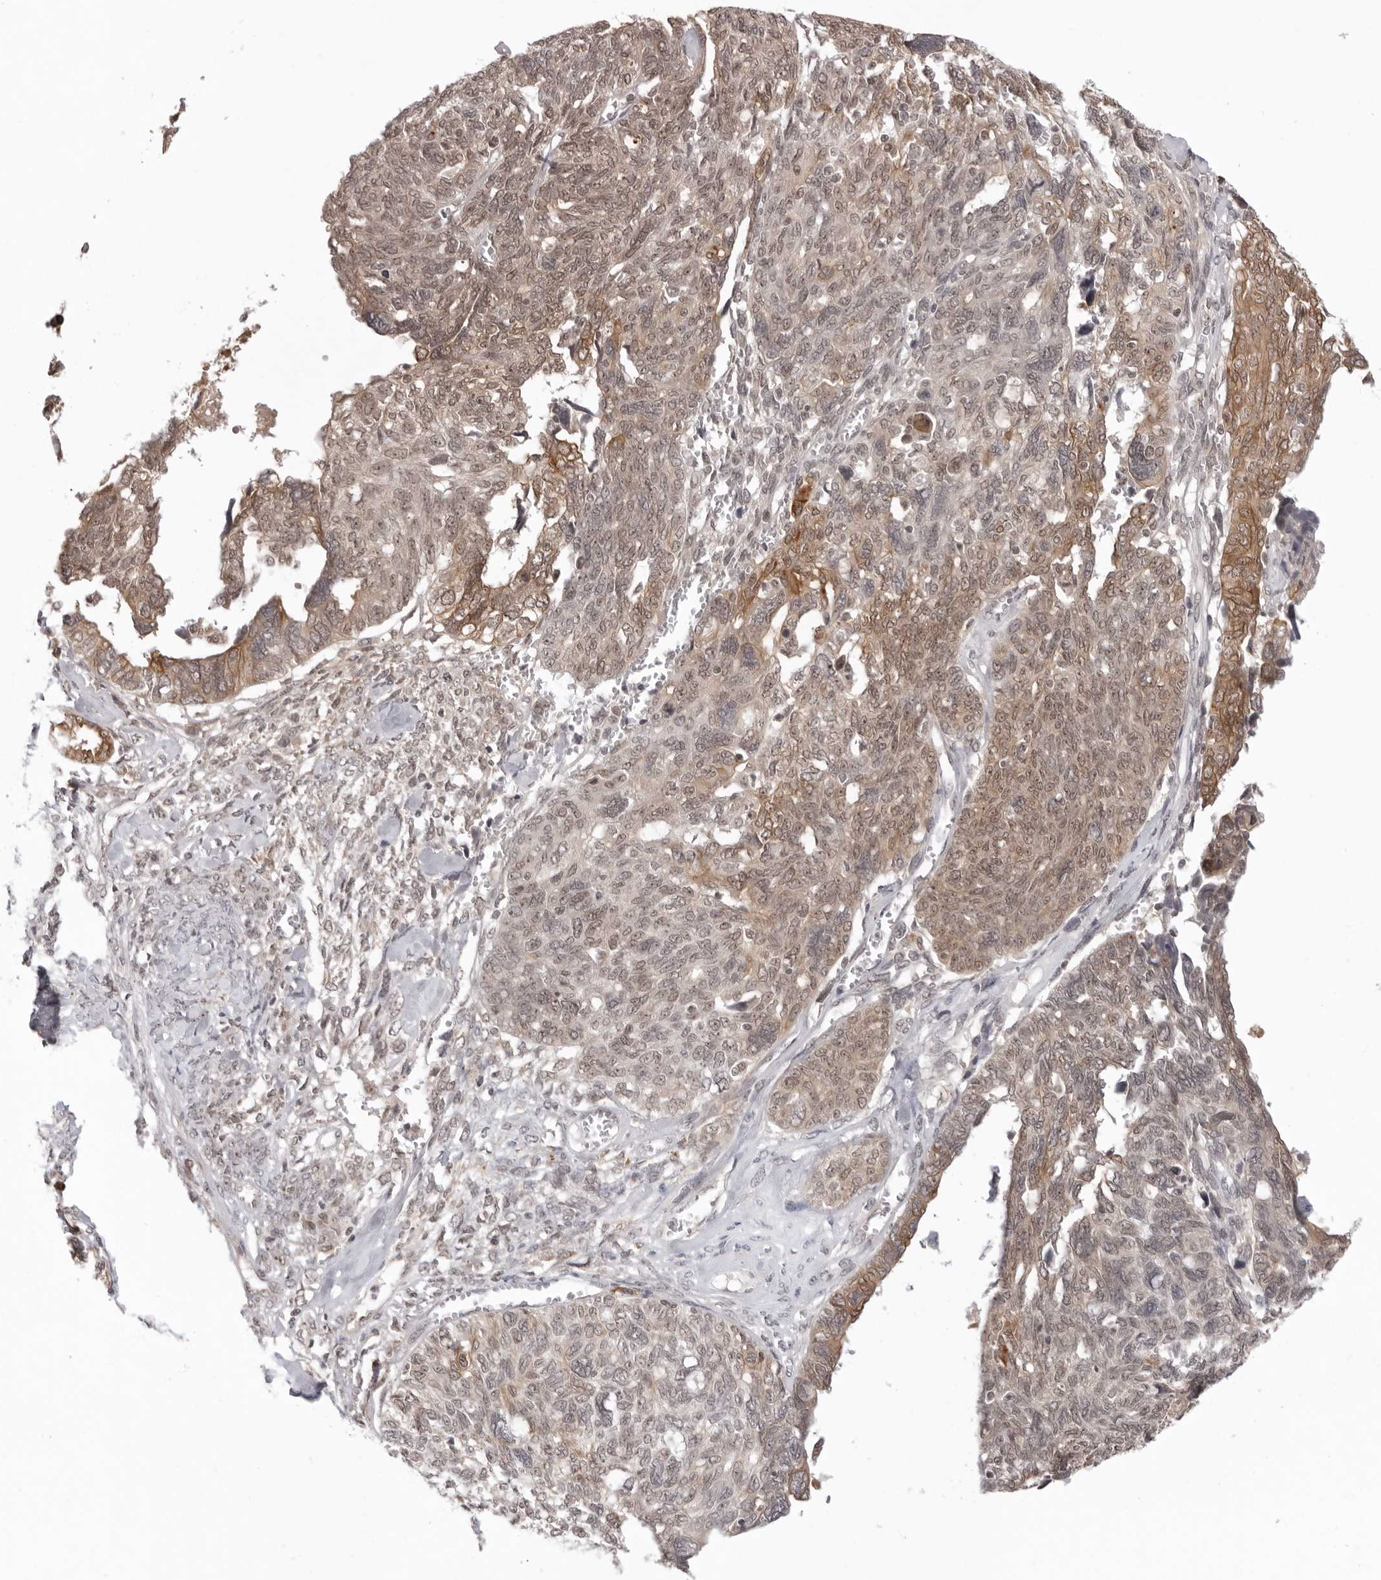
{"staining": {"intensity": "moderate", "quantity": ">75%", "location": "cytoplasmic/membranous,nuclear"}, "tissue": "ovarian cancer", "cell_type": "Tumor cells", "image_type": "cancer", "snomed": [{"axis": "morphology", "description": "Cystadenocarcinoma, serous, NOS"}, {"axis": "topography", "description": "Ovary"}], "caption": "Serous cystadenocarcinoma (ovarian) stained with a protein marker reveals moderate staining in tumor cells.", "gene": "EXOSC10", "patient": {"sex": "female", "age": 79}}